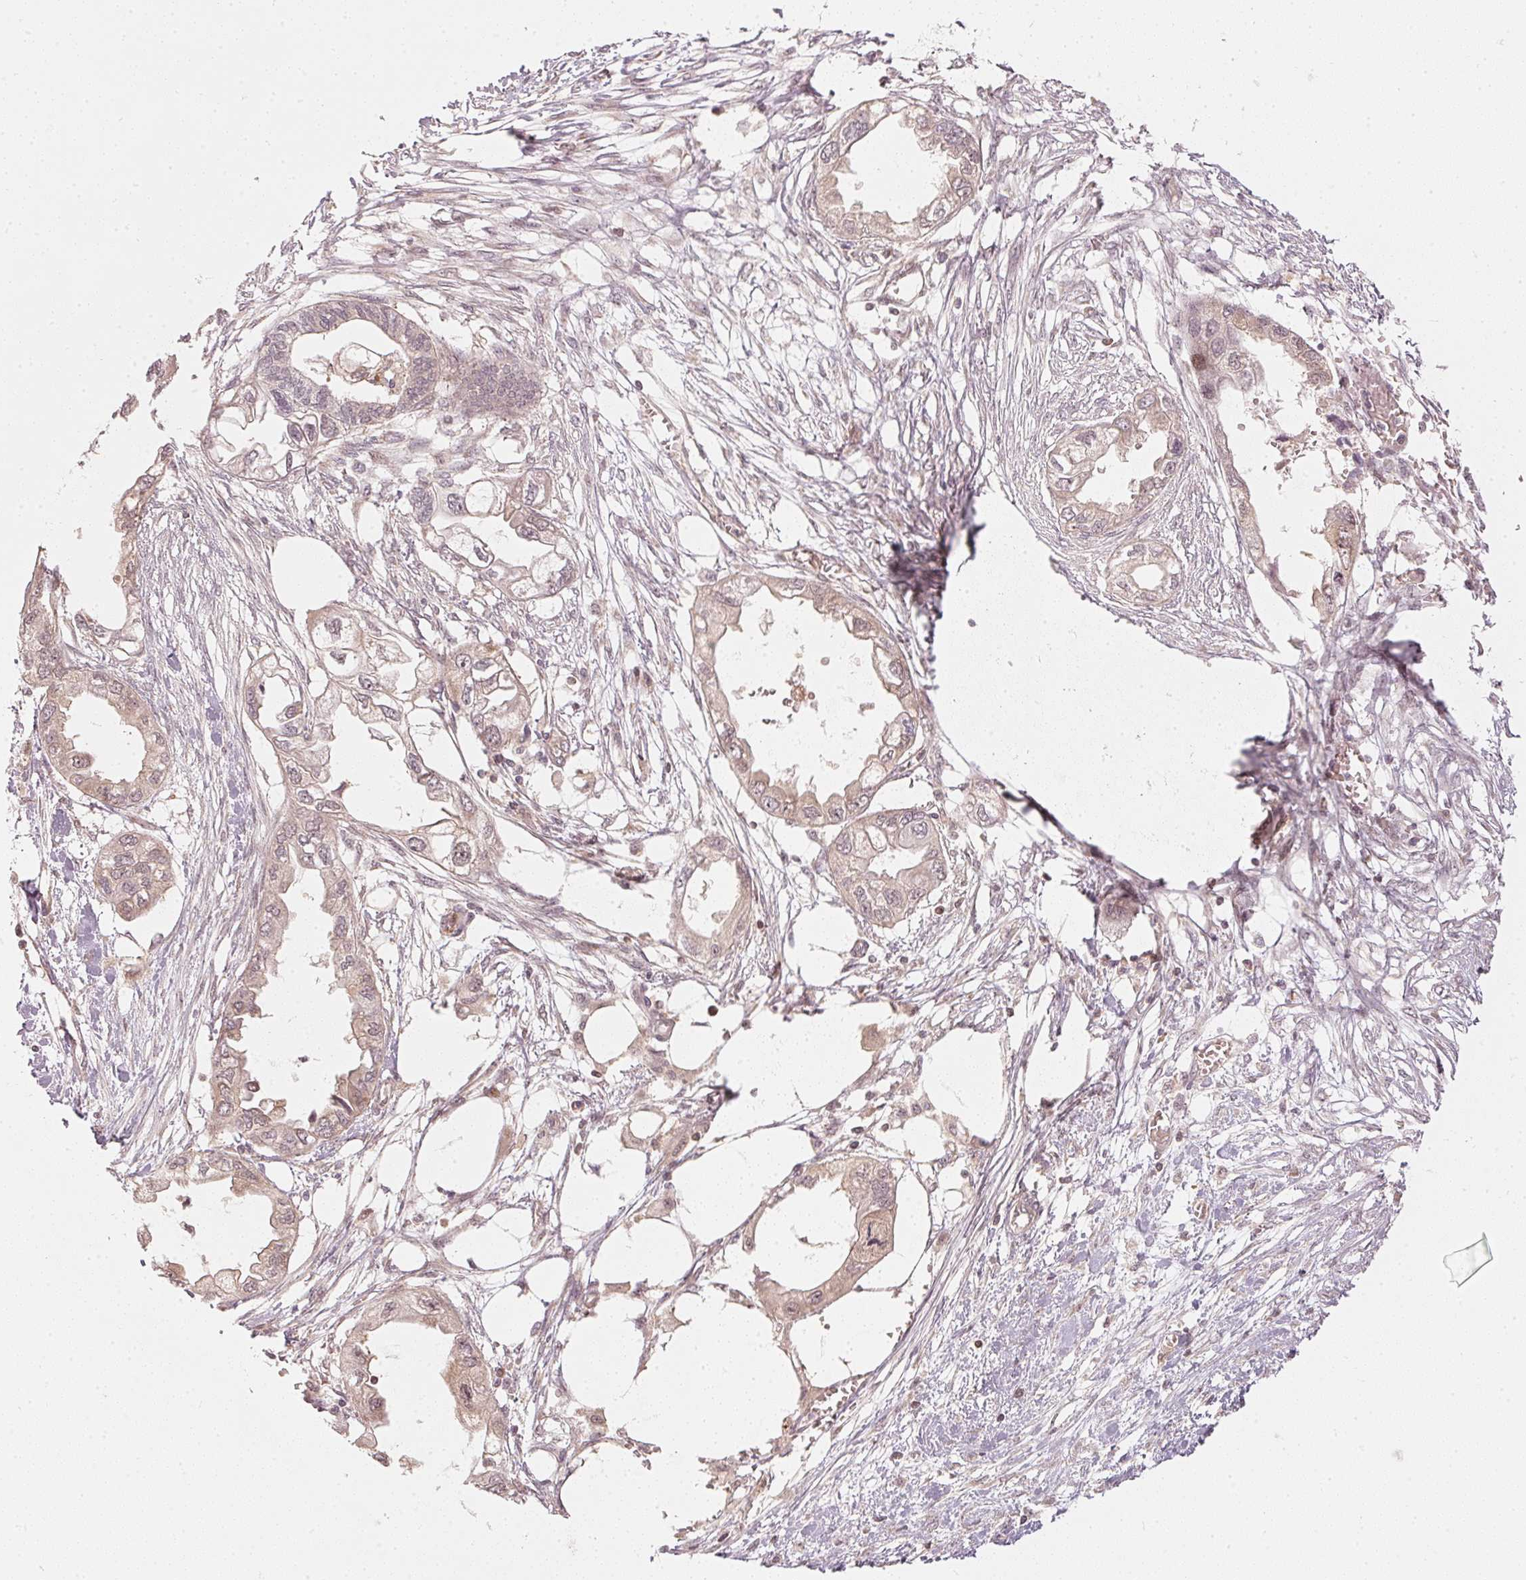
{"staining": {"intensity": "weak", "quantity": "25%-75%", "location": "cytoplasmic/membranous,nuclear"}, "tissue": "endometrial cancer", "cell_type": "Tumor cells", "image_type": "cancer", "snomed": [{"axis": "morphology", "description": "Adenocarcinoma, NOS"}, {"axis": "morphology", "description": "Adenocarcinoma, metastatic, NOS"}, {"axis": "topography", "description": "Adipose tissue"}, {"axis": "topography", "description": "Endometrium"}], "caption": "Weak cytoplasmic/membranous and nuclear protein staining is appreciated in about 25%-75% of tumor cells in endometrial adenocarcinoma.", "gene": "UBE2L3", "patient": {"sex": "female", "age": 67}}